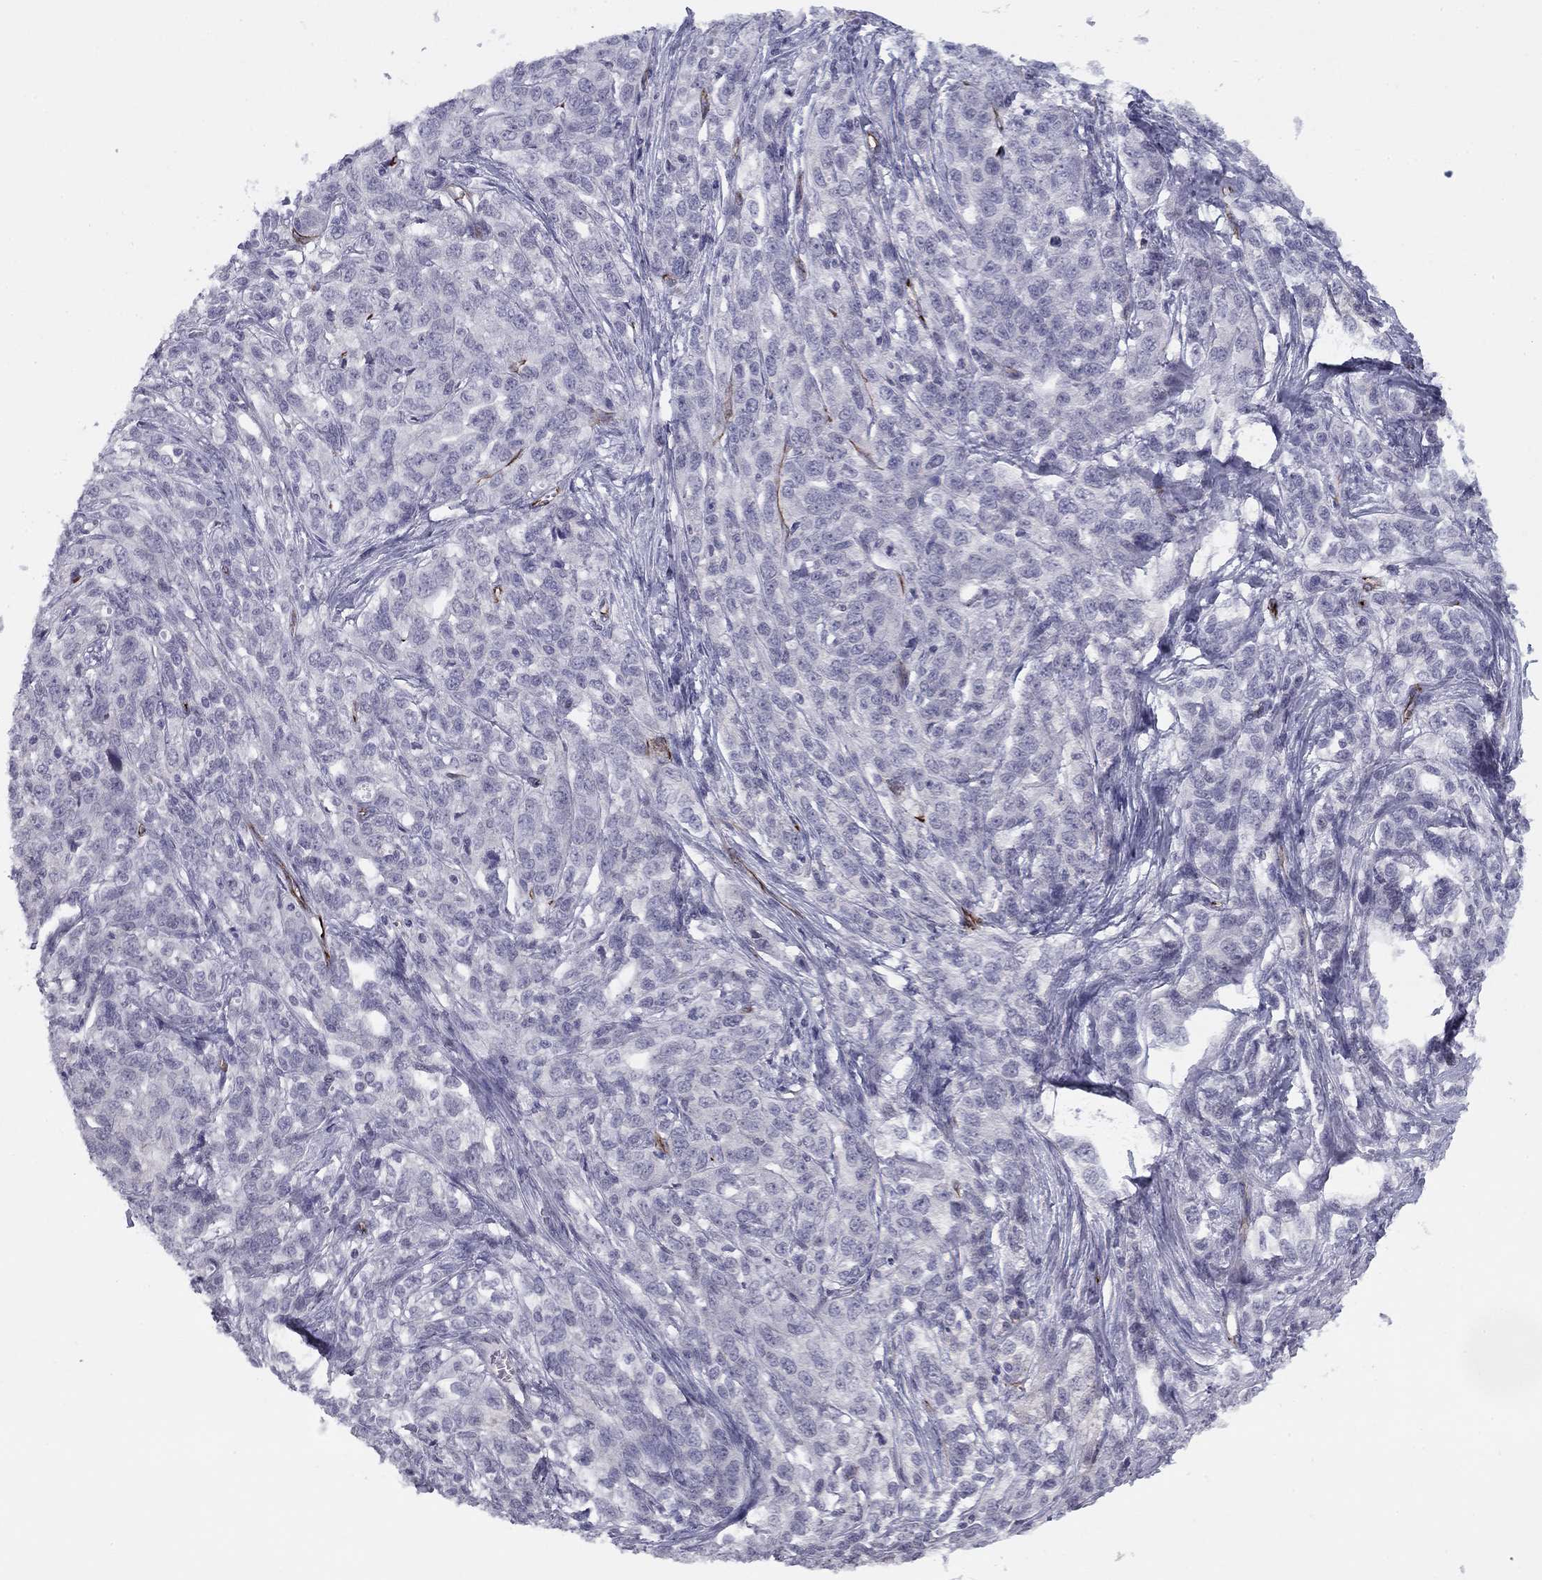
{"staining": {"intensity": "negative", "quantity": "none", "location": "none"}, "tissue": "ovarian cancer", "cell_type": "Tumor cells", "image_type": "cancer", "snomed": [{"axis": "morphology", "description": "Cystadenocarcinoma, serous, NOS"}, {"axis": "topography", "description": "Ovary"}], "caption": "An image of ovarian serous cystadenocarcinoma stained for a protein exhibits no brown staining in tumor cells.", "gene": "ANKS4B", "patient": {"sex": "female", "age": 71}}